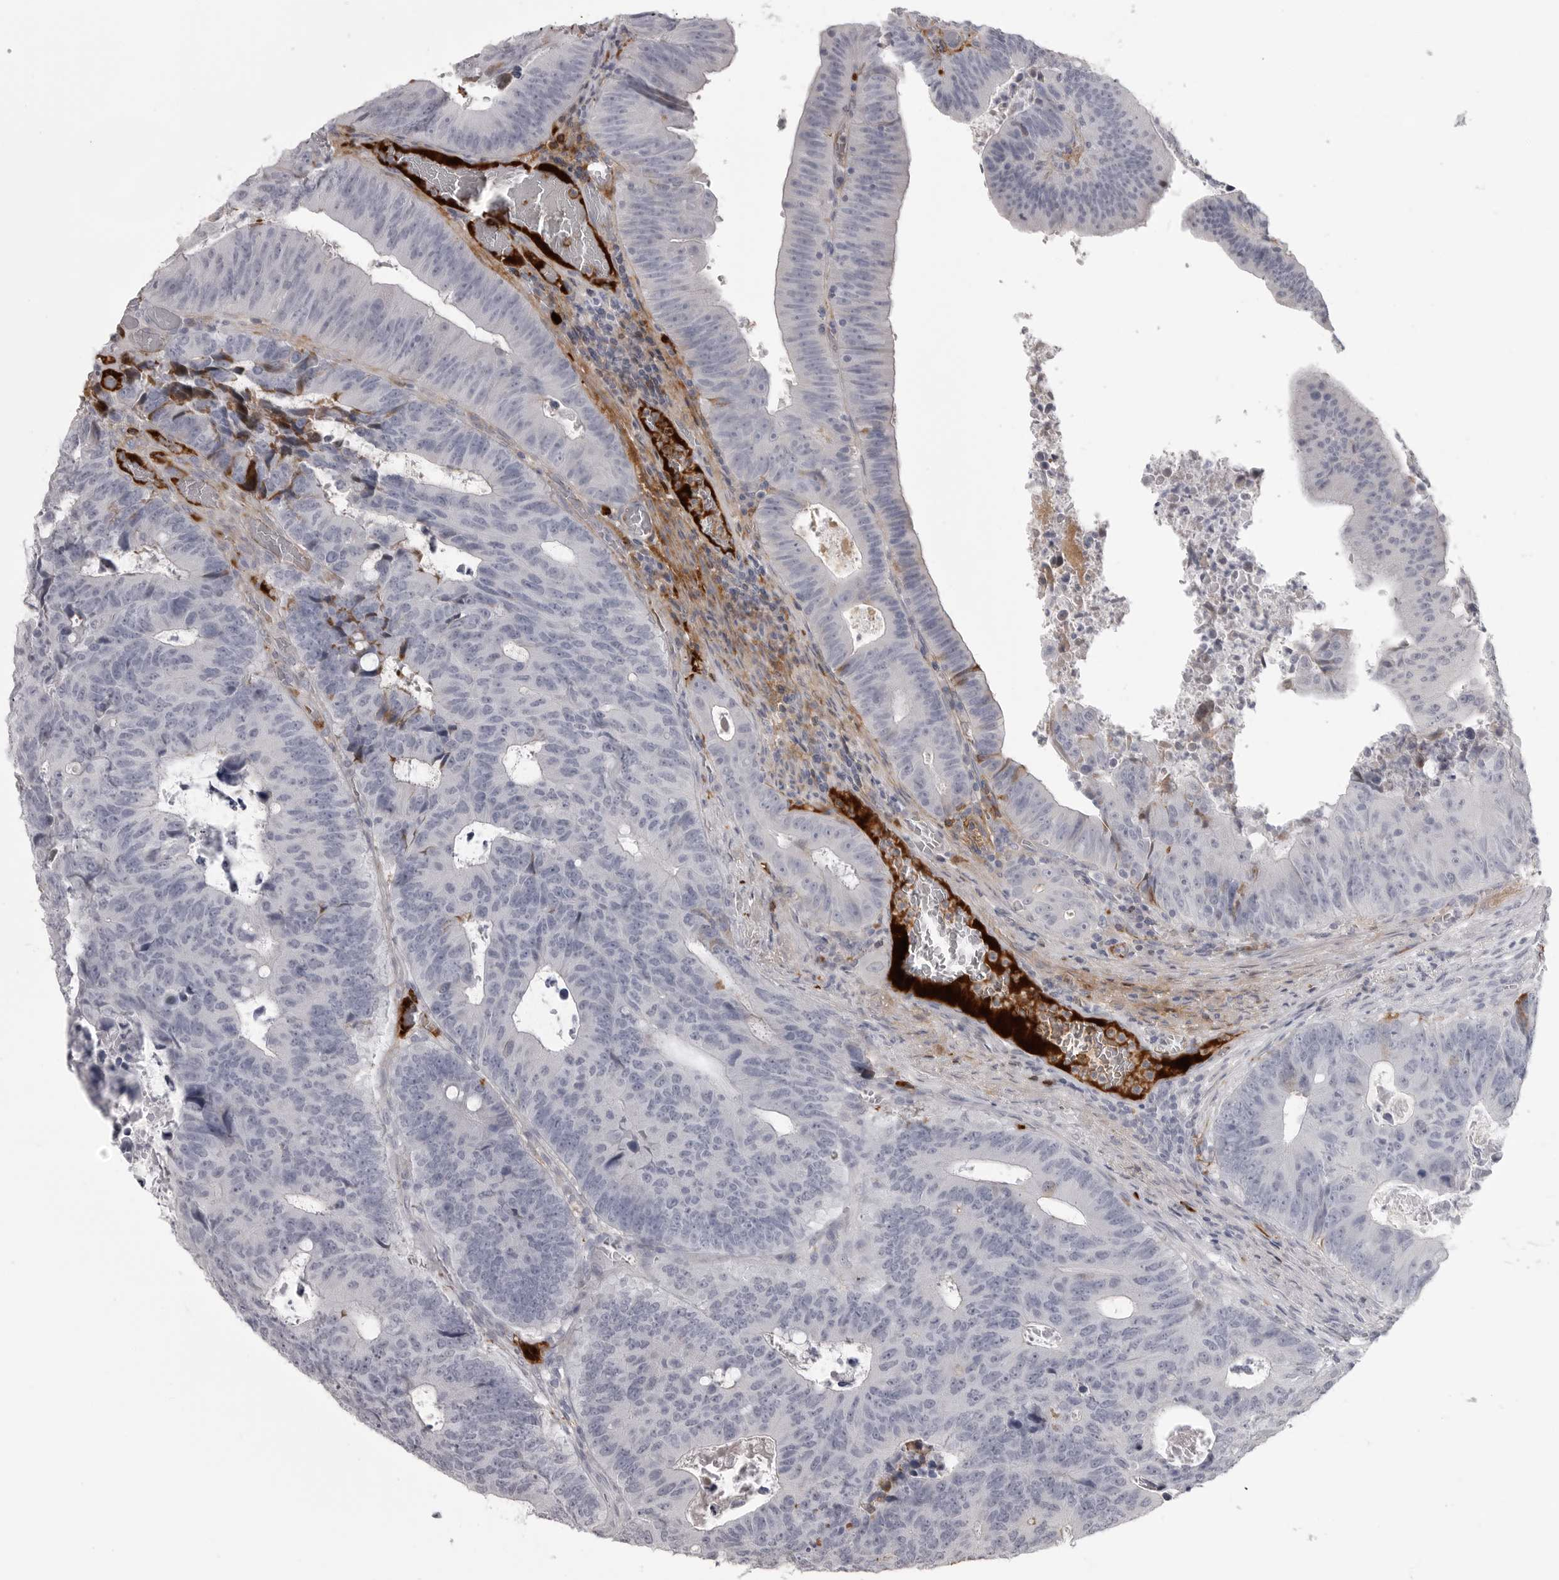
{"staining": {"intensity": "negative", "quantity": "none", "location": "none"}, "tissue": "colorectal cancer", "cell_type": "Tumor cells", "image_type": "cancer", "snomed": [{"axis": "morphology", "description": "Adenocarcinoma, NOS"}, {"axis": "topography", "description": "Colon"}], "caption": "Micrograph shows no significant protein positivity in tumor cells of colorectal adenocarcinoma.", "gene": "SERPING1", "patient": {"sex": "male", "age": 87}}